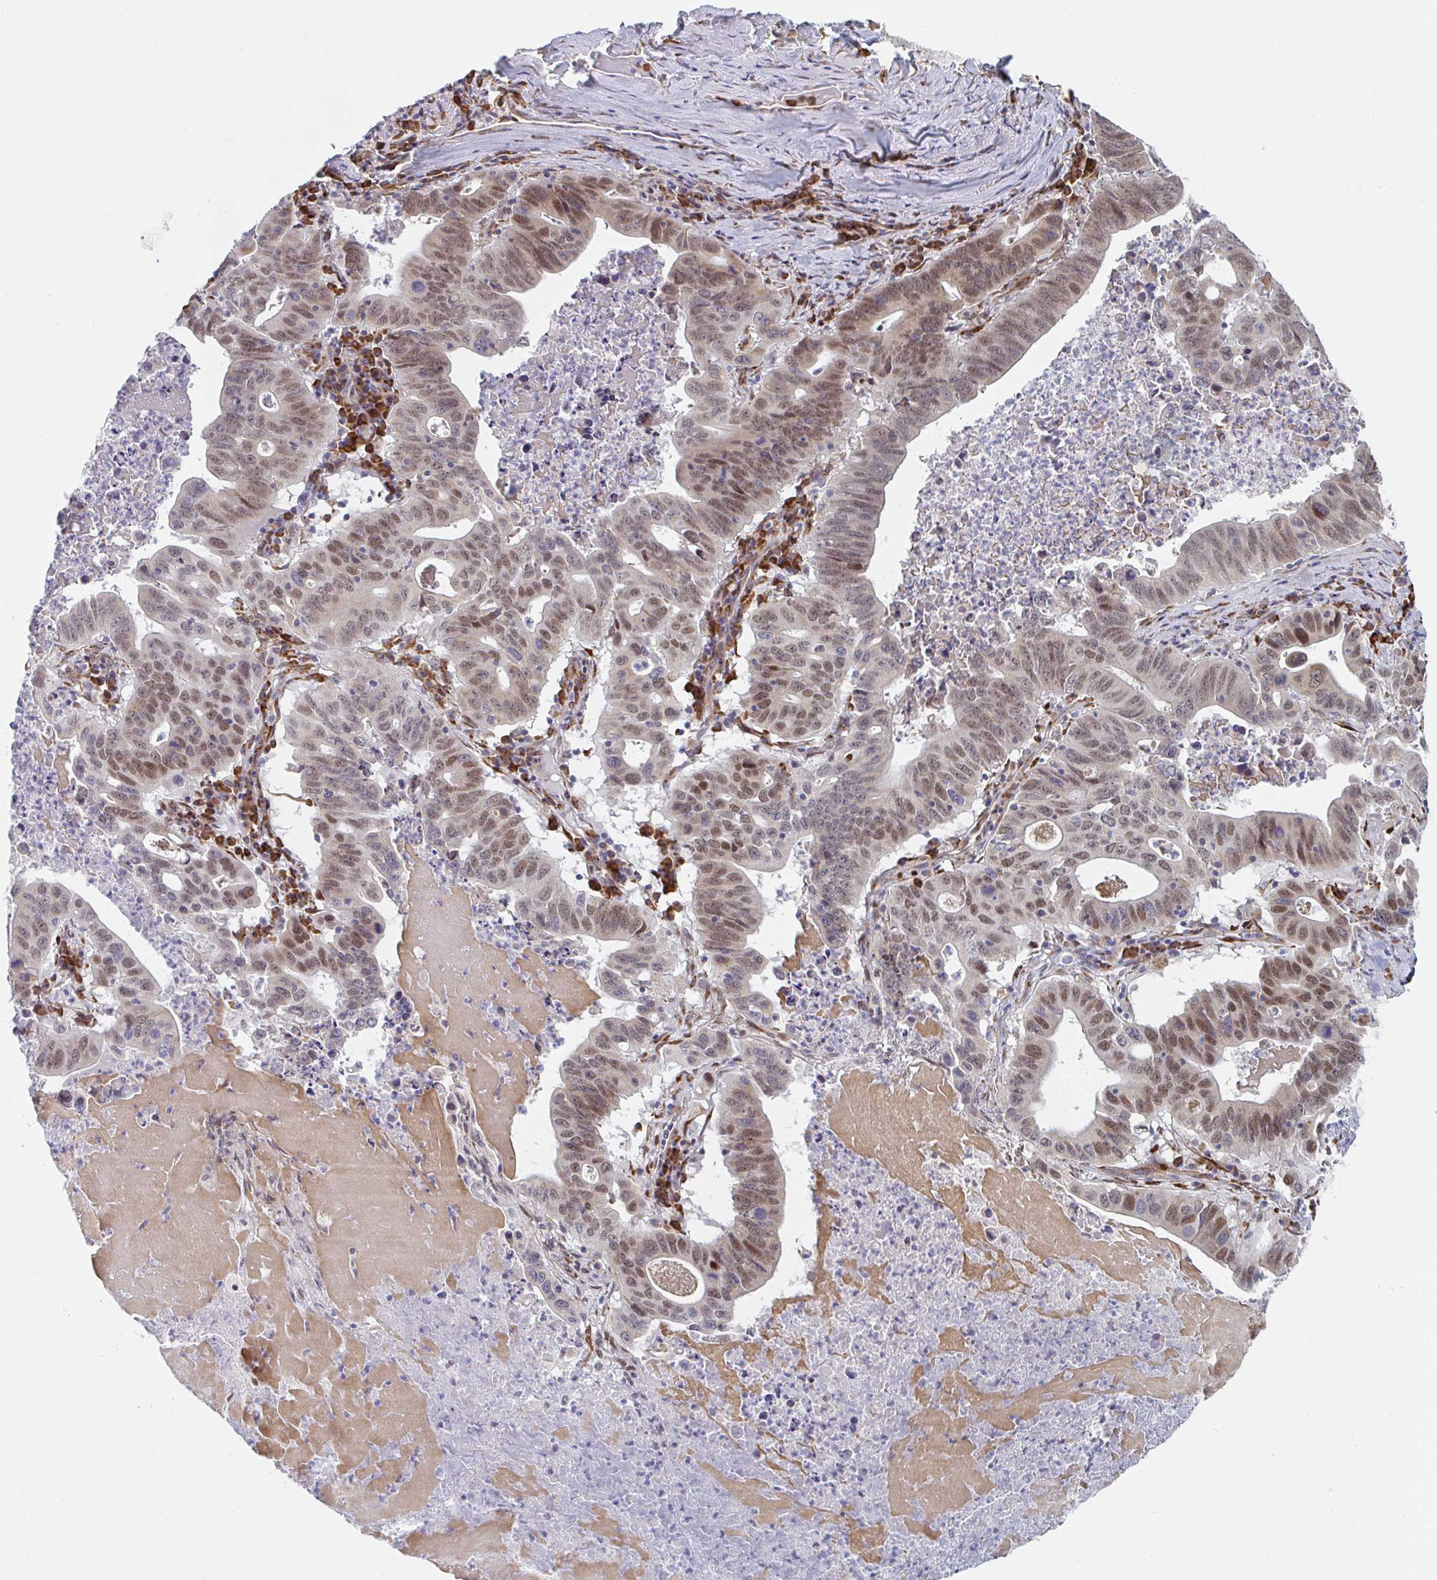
{"staining": {"intensity": "moderate", "quantity": ">75%", "location": "nuclear"}, "tissue": "lung cancer", "cell_type": "Tumor cells", "image_type": "cancer", "snomed": [{"axis": "morphology", "description": "Adenocarcinoma, NOS"}, {"axis": "topography", "description": "Lung"}], "caption": "Immunohistochemical staining of lung cancer exhibits moderate nuclear protein expression in approximately >75% of tumor cells. The protein of interest is shown in brown color, while the nuclei are stained blue.", "gene": "TRAPPC10", "patient": {"sex": "female", "age": 60}}